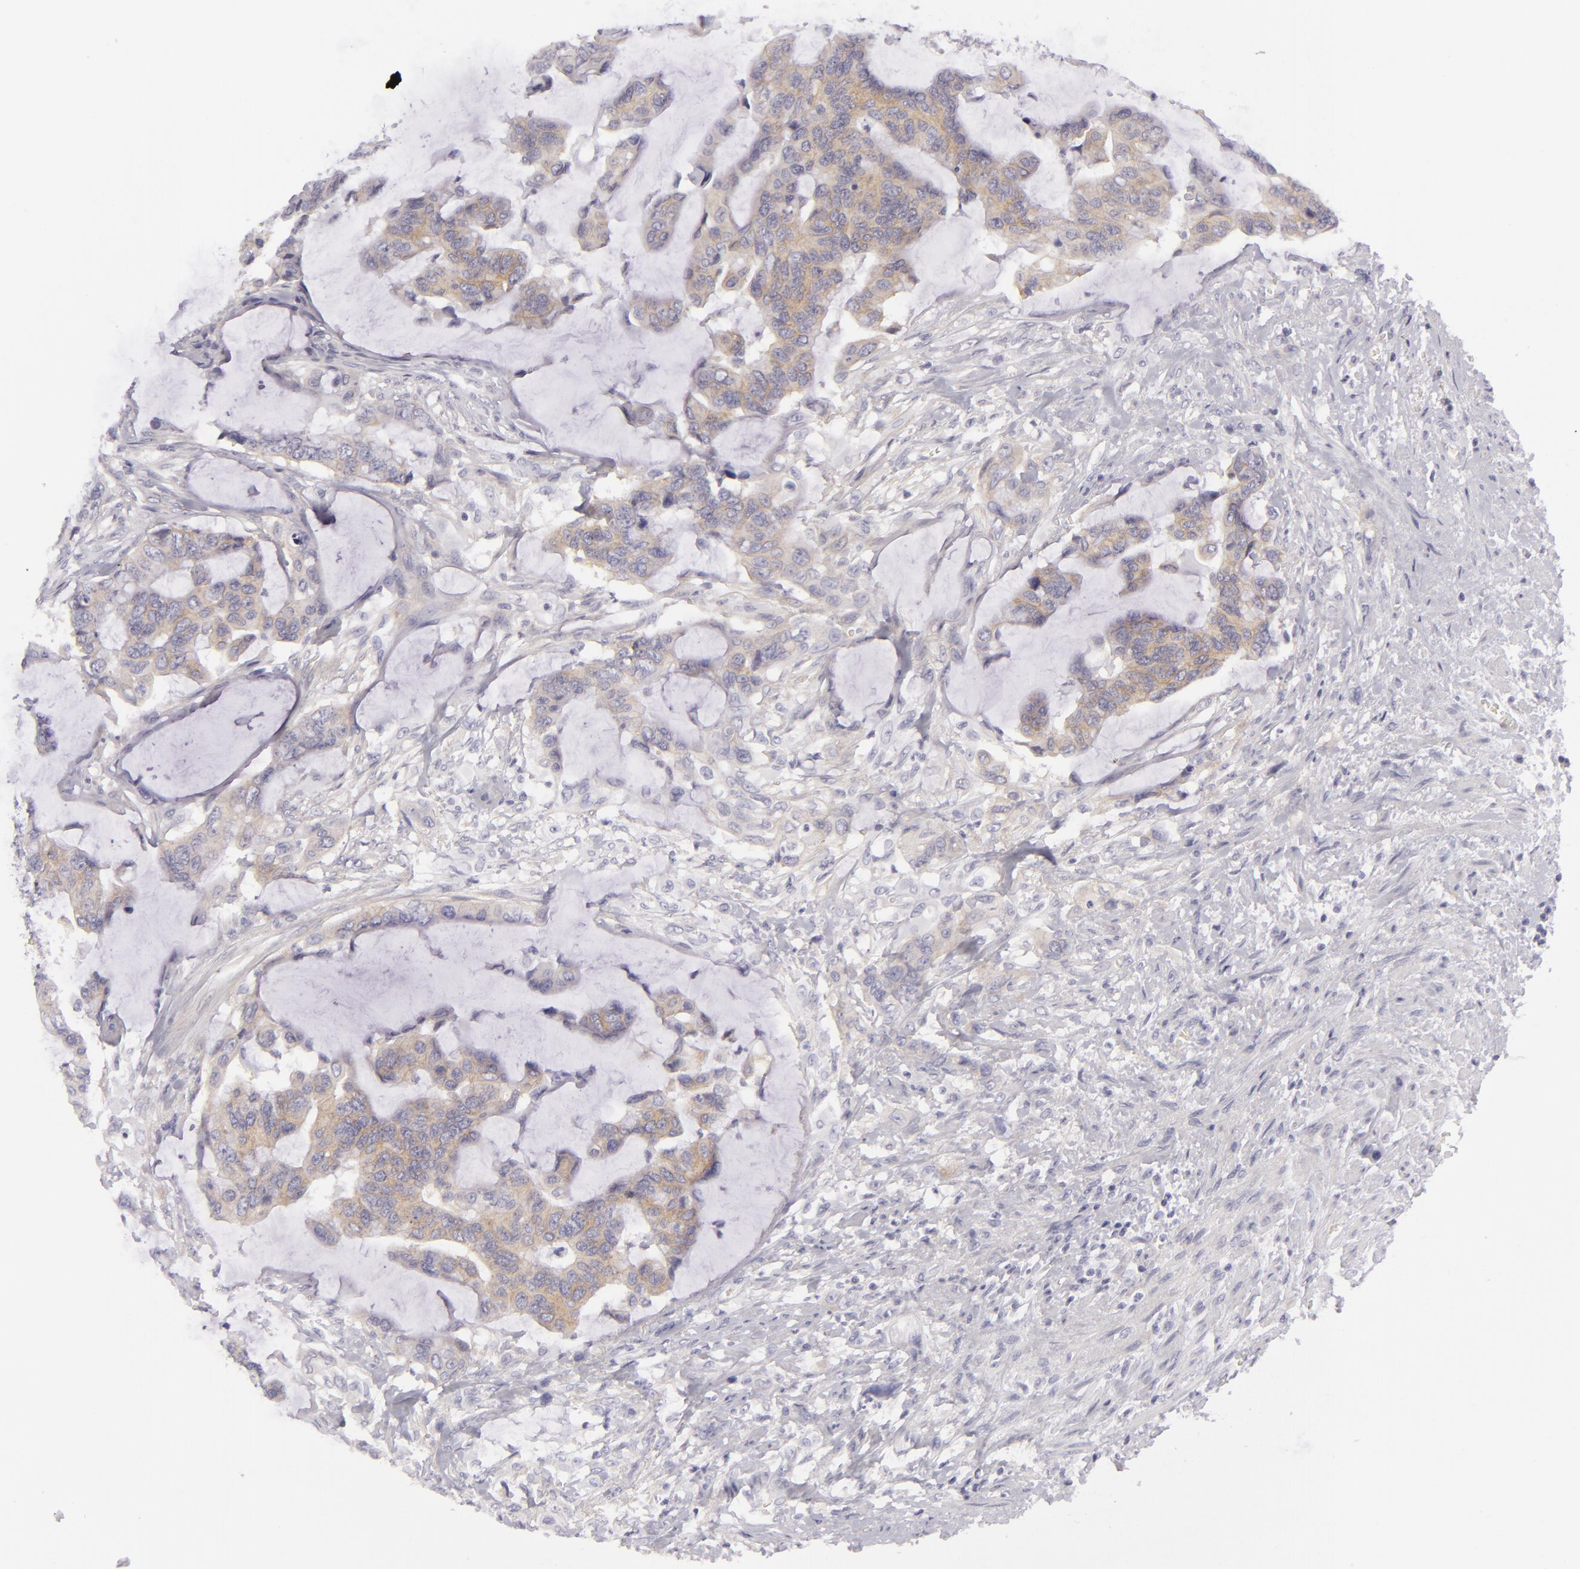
{"staining": {"intensity": "weak", "quantity": "25%-75%", "location": "cytoplasmic/membranous"}, "tissue": "colorectal cancer", "cell_type": "Tumor cells", "image_type": "cancer", "snomed": [{"axis": "morphology", "description": "Adenocarcinoma, NOS"}, {"axis": "topography", "description": "Rectum"}], "caption": "Approximately 25%-75% of tumor cells in colorectal cancer reveal weak cytoplasmic/membranous protein expression as visualized by brown immunohistochemical staining.", "gene": "DLG4", "patient": {"sex": "female", "age": 59}}